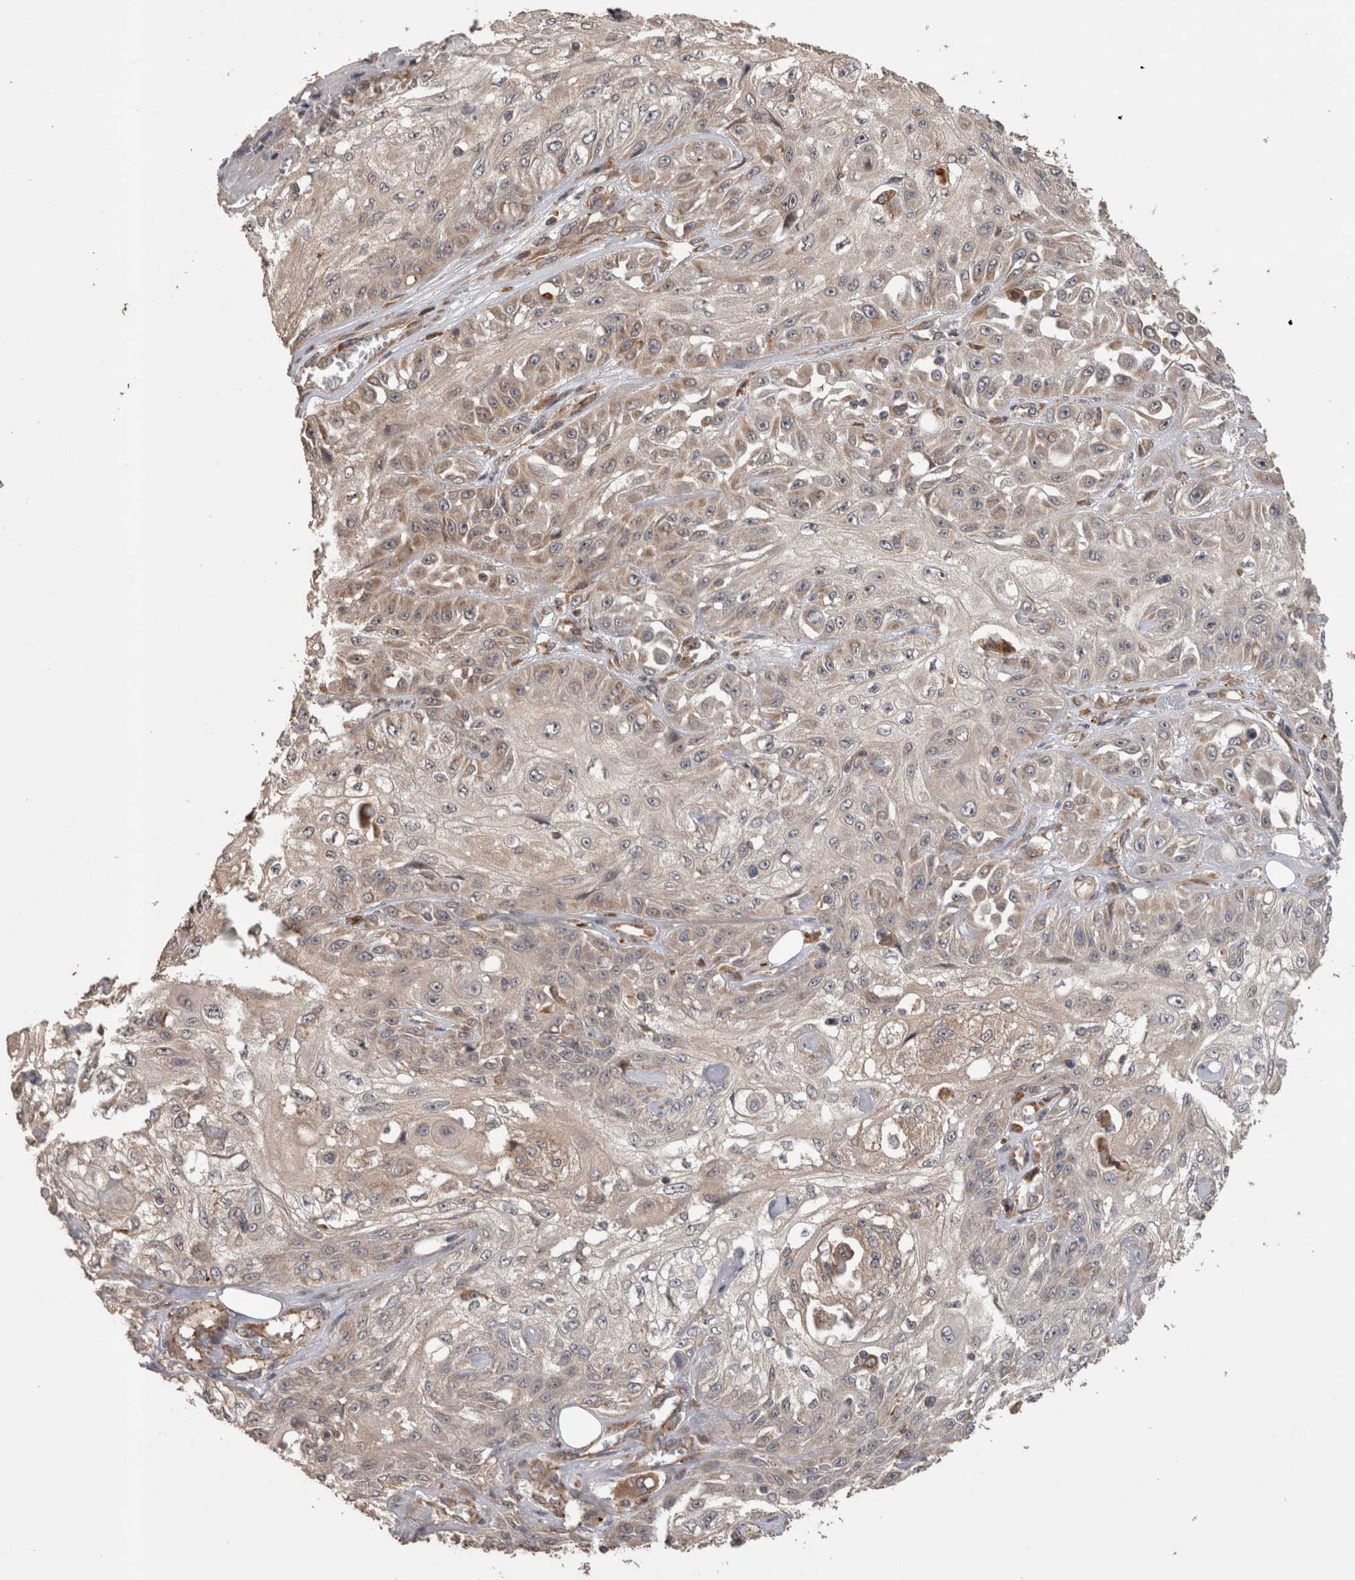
{"staining": {"intensity": "weak", "quantity": "25%-75%", "location": "cytoplasmic/membranous"}, "tissue": "skin cancer", "cell_type": "Tumor cells", "image_type": "cancer", "snomed": [{"axis": "morphology", "description": "Squamous cell carcinoma, NOS"}, {"axis": "morphology", "description": "Squamous cell carcinoma, metastatic, NOS"}, {"axis": "topography", "description": "Skin"}, {"axis": "topography", "description": "Lymph node"}], "caption": "Immunohistochemical staining of human skin metastatic squamous cell carcinoma displays low levels of weak cytoplasmic/membranous positivity in about 25%-75% of tumor cells.", "gene": "TBCE", "patient": {"sex": "male", "age": 75}}